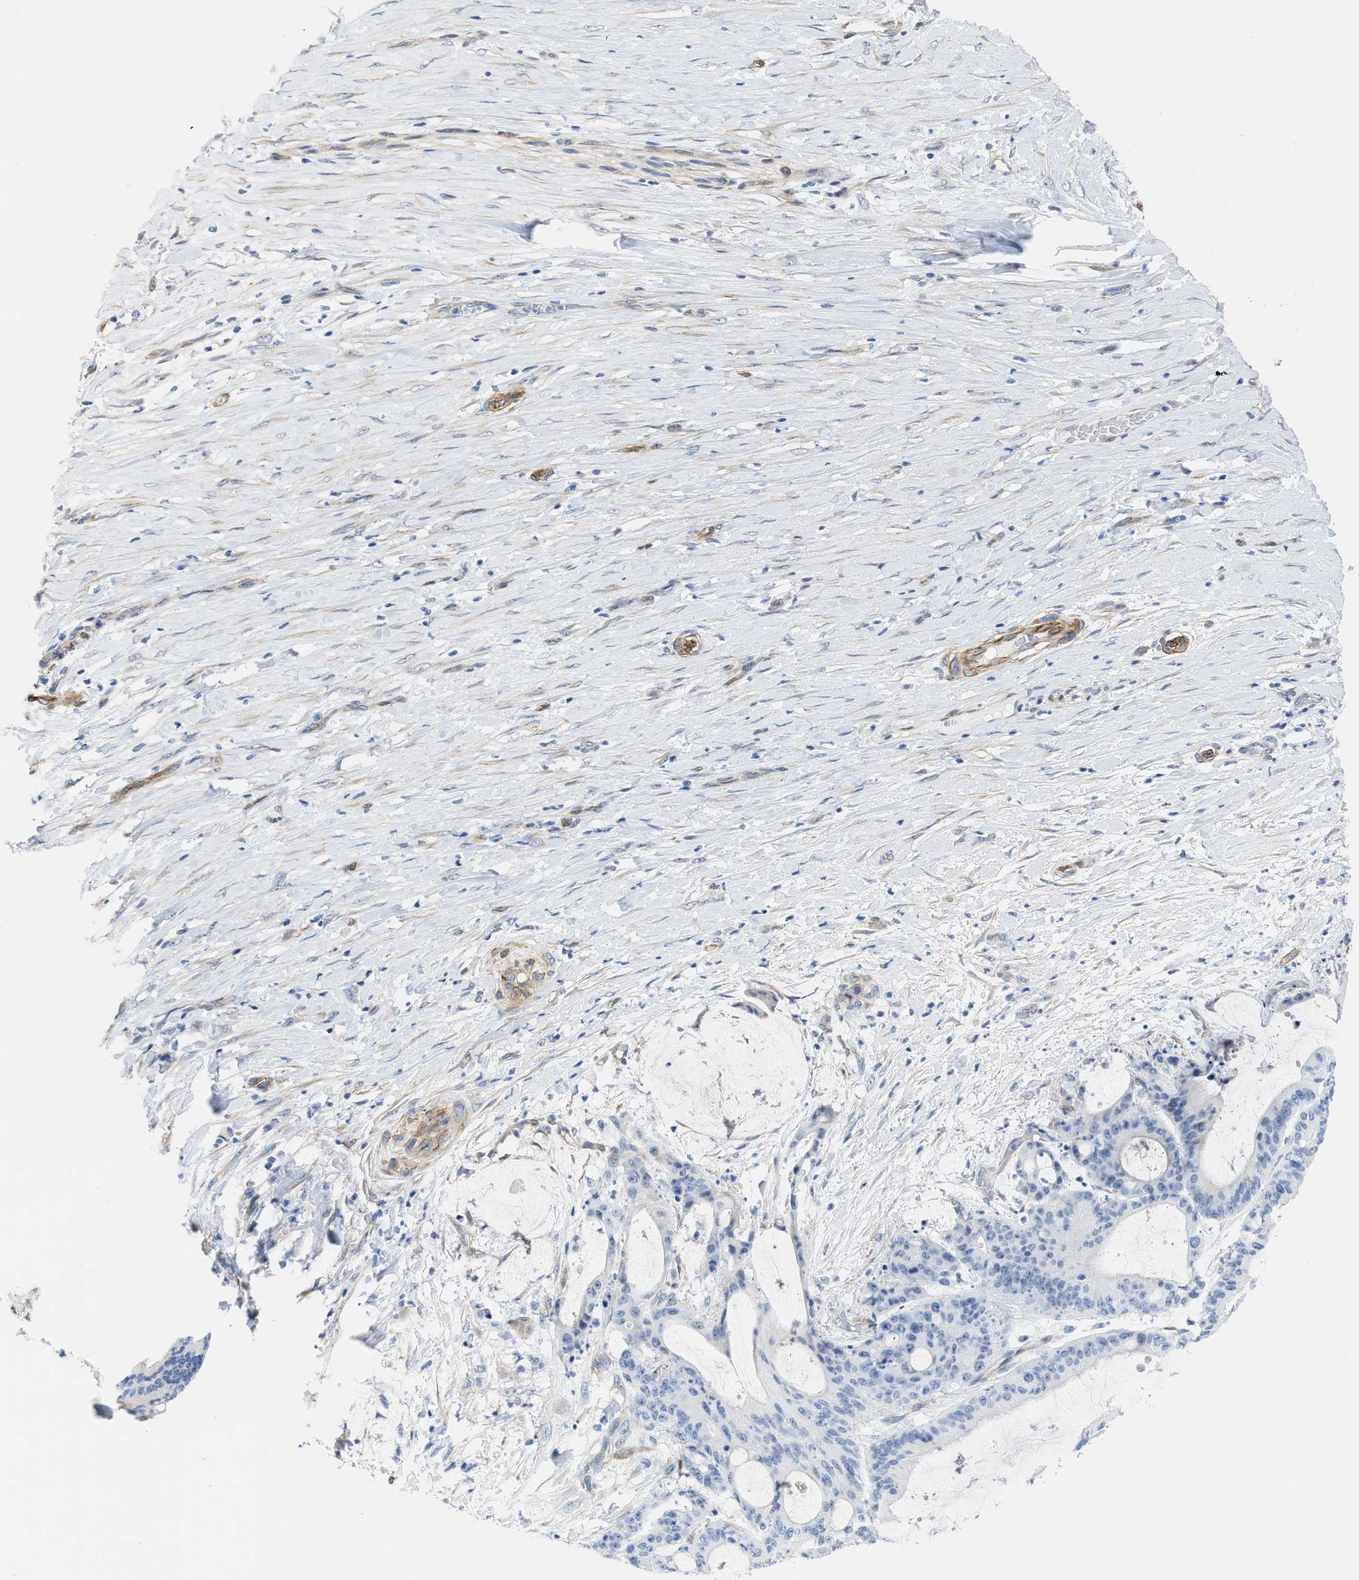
{"staining": {"intensity": "negative", "quantity": "none", "location": "none"}, "tissue": "liver cancer", "cell_type": "Tumor cells", "image_type": "cancer", "snomed": [{"axis": "morphology", "description": "Cholangiocarcinoma"}, {"axis": "topography", "description": "Liver"}], "caption": "Tumor cells show no significant staining in liver cholangiocarcinoma.", "gene": "TUB", "patient": {"sex": "female", "age": 73}}